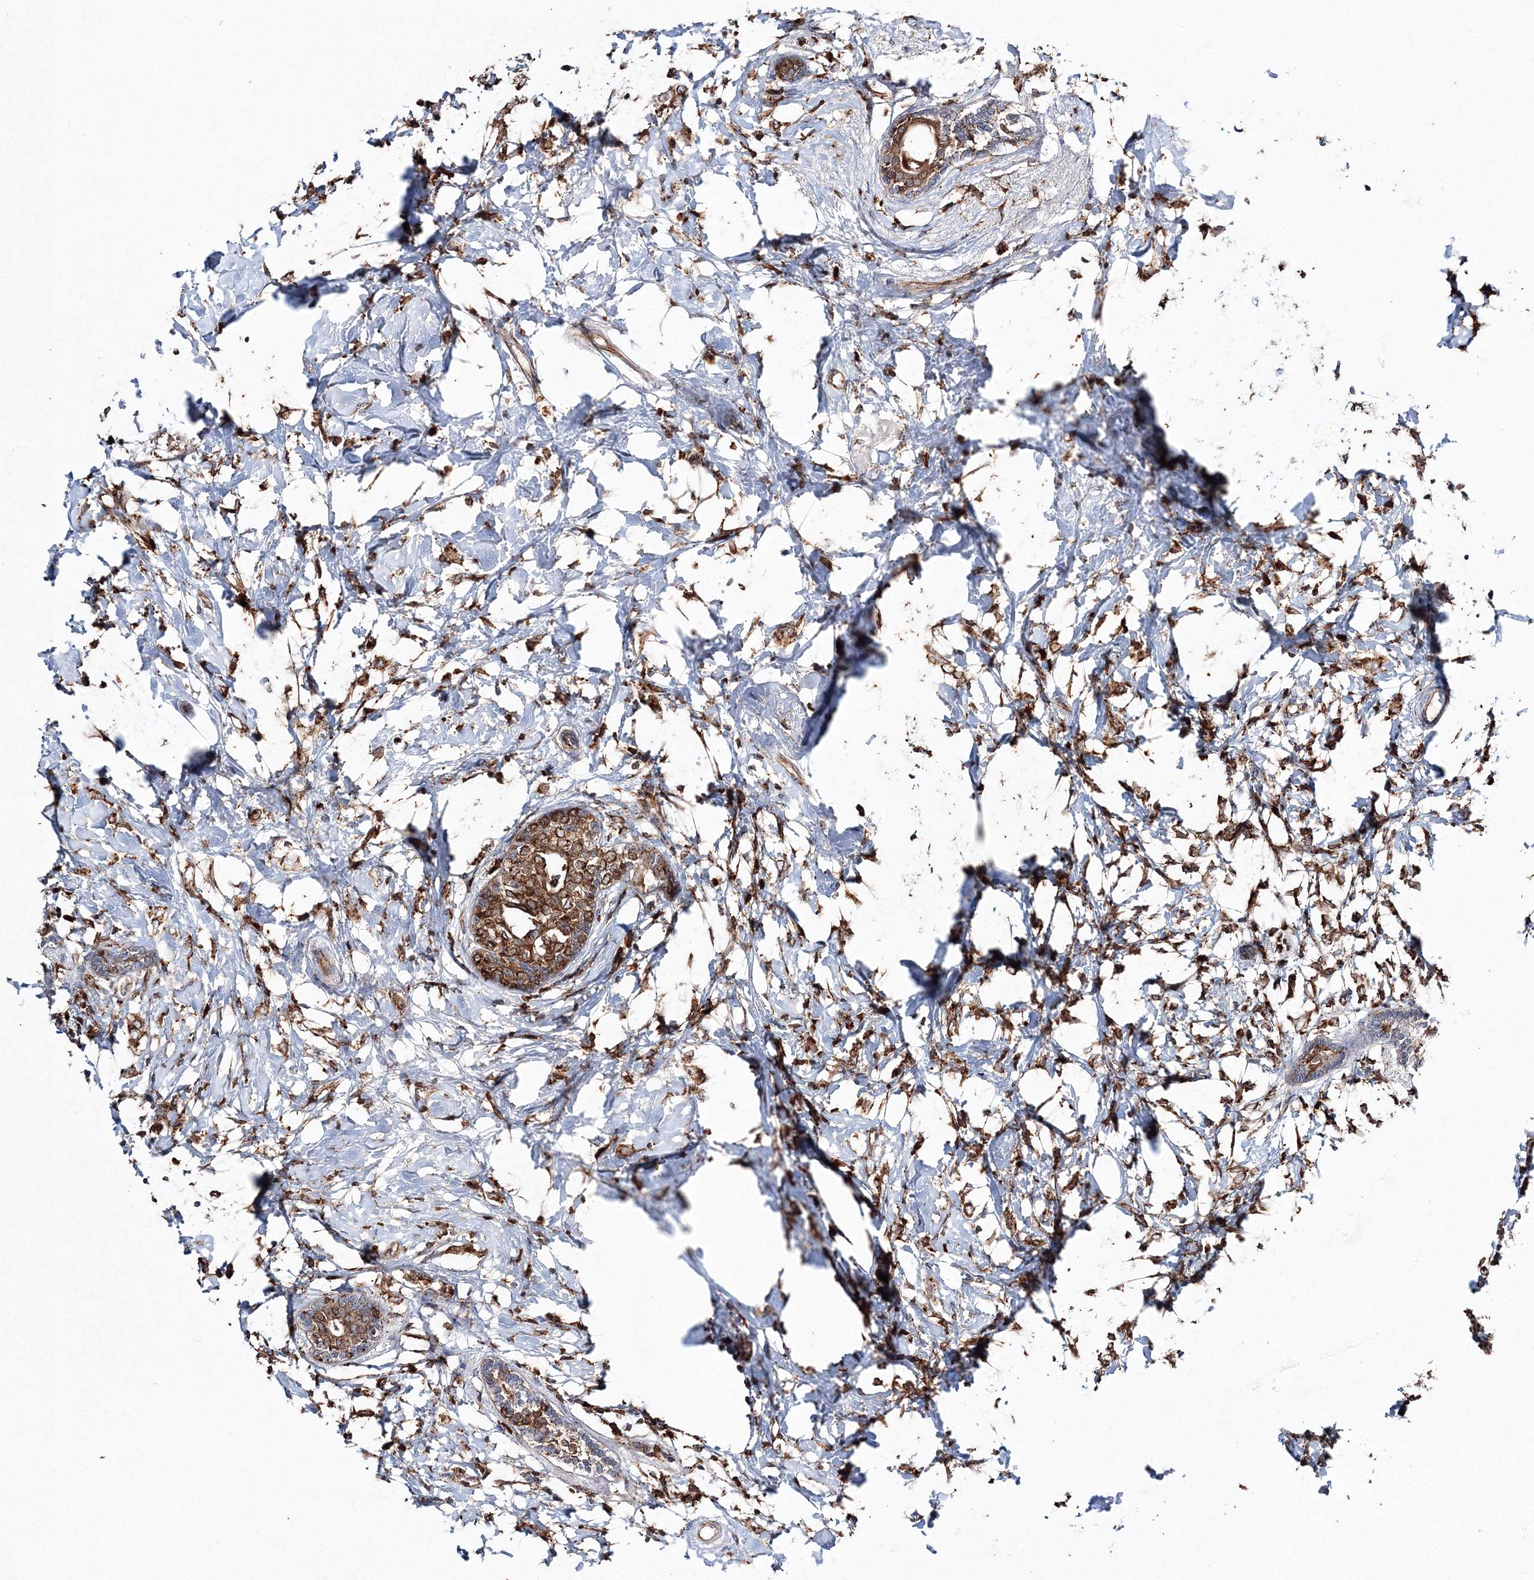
{"staining": {"intensity": "strong", "quantity": ">75%", "location": "cytoplasmic/membranous"}, "tissue": "breast cancer", "cell_type": "Tumor cells", "image_type": "cancer", "snomed": [{"axis": "morphology", "description": "Normal tissue, NOS"}, {"axis": "morphology", "description": "Lobular carcinoma"}, {"axis": "topography", "description": "Breast"}], "caption": "Protein staining displays strong cytoplasmic/membranous expression in approximately >75% of tumor cells in breast cancer (lobular carcinoma).", "gene": "ARCN1", "patient": {"sex": "female", "age": 47}}